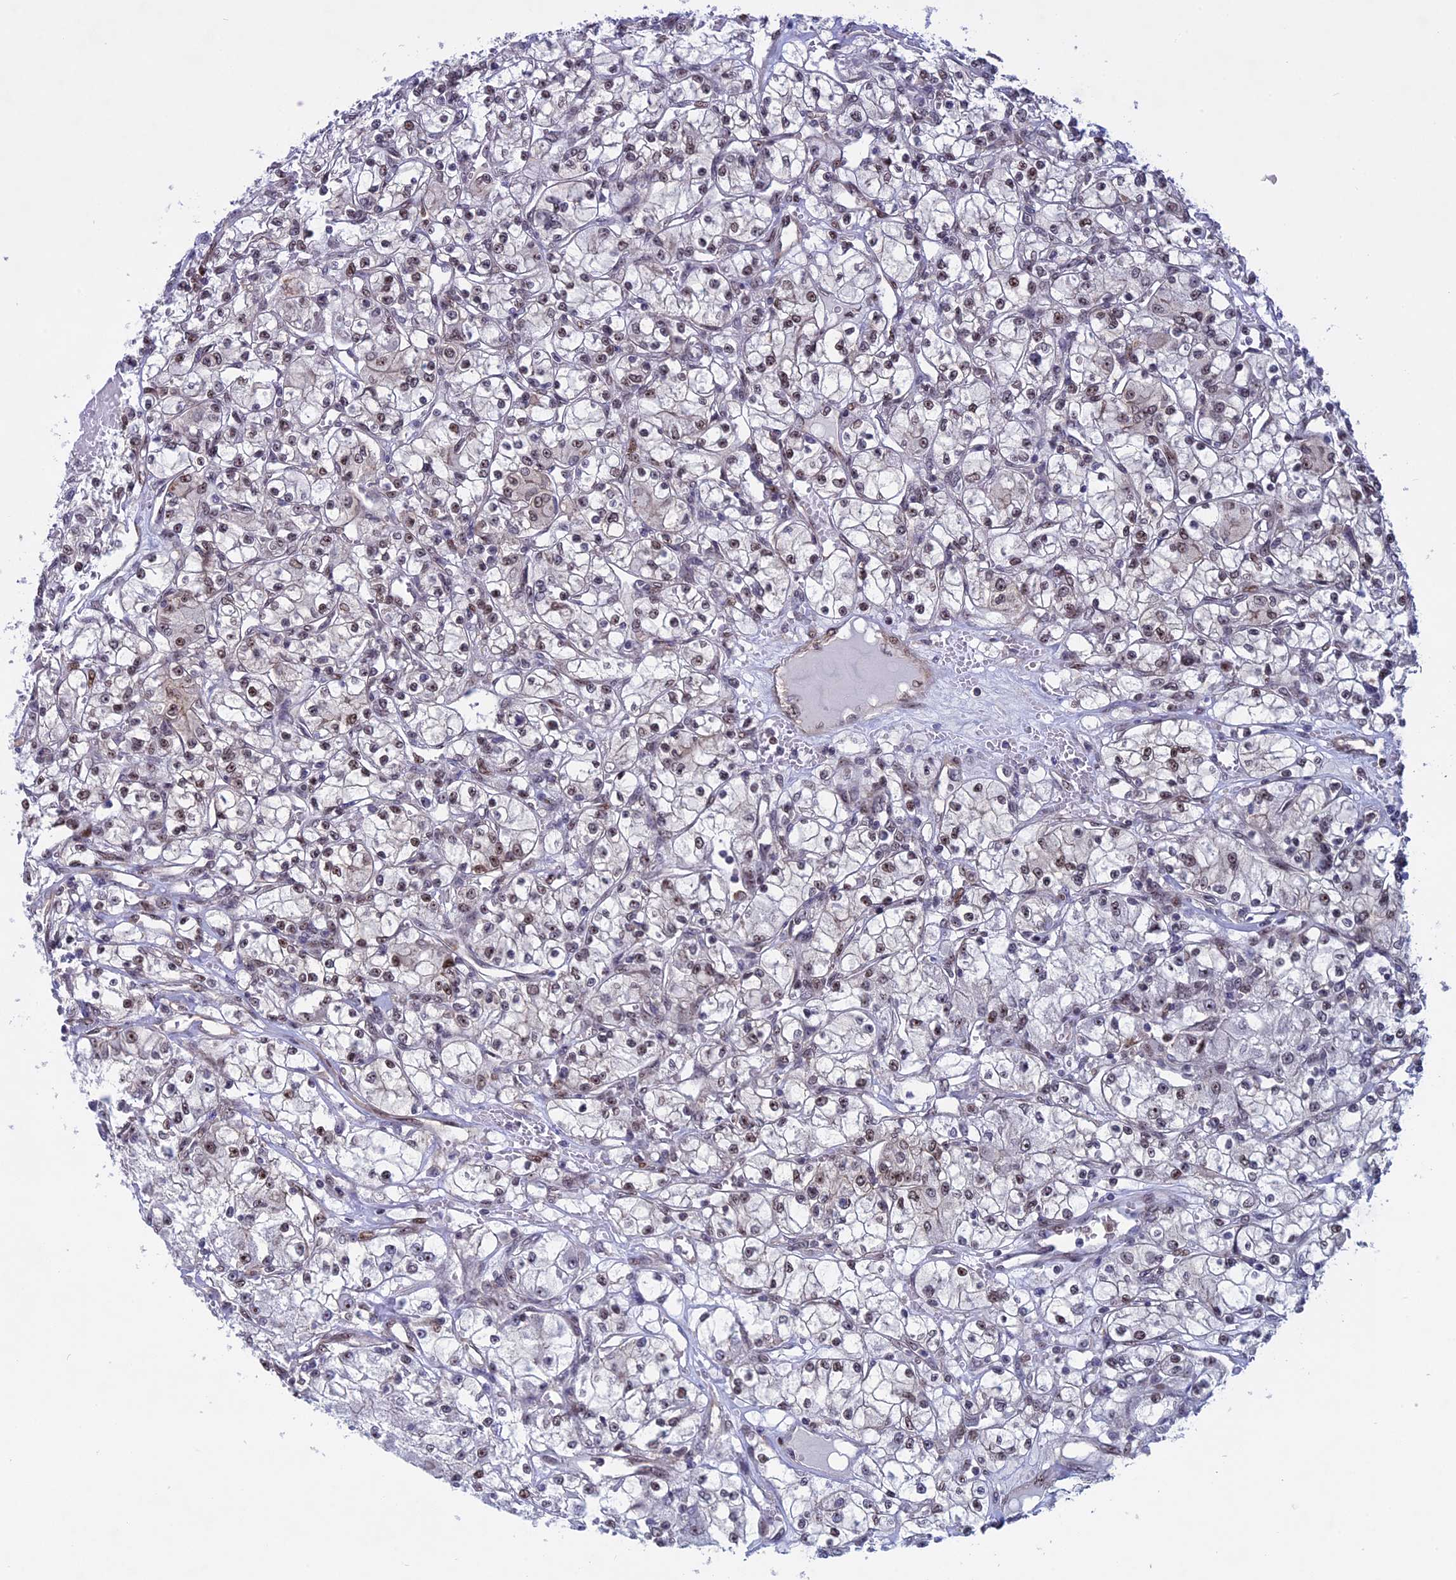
{"staining": {"intensity": "weak", "quantity": ">75%", "location": "nuclear"}, "tissue": "renal cancer", "cell_type": "Tumor cells", "image_type": "cancer", "snomed": [{"axis": "morphology", "description": "Adenocarcinoma, NOS"}, {"axis": "topography", "description": "Kidney"}], "caption": "Immunohistochemistry of human renal cancer reveals low levels of weak nuclear staining in approximately >75% of tumor cells. (Stains: DAB in brown, nuclei in blue, Microscopy: brightfield microscopy at high magnification).", "gene": "CCDC86", "patient": {"sex": "female", "age": 59}}